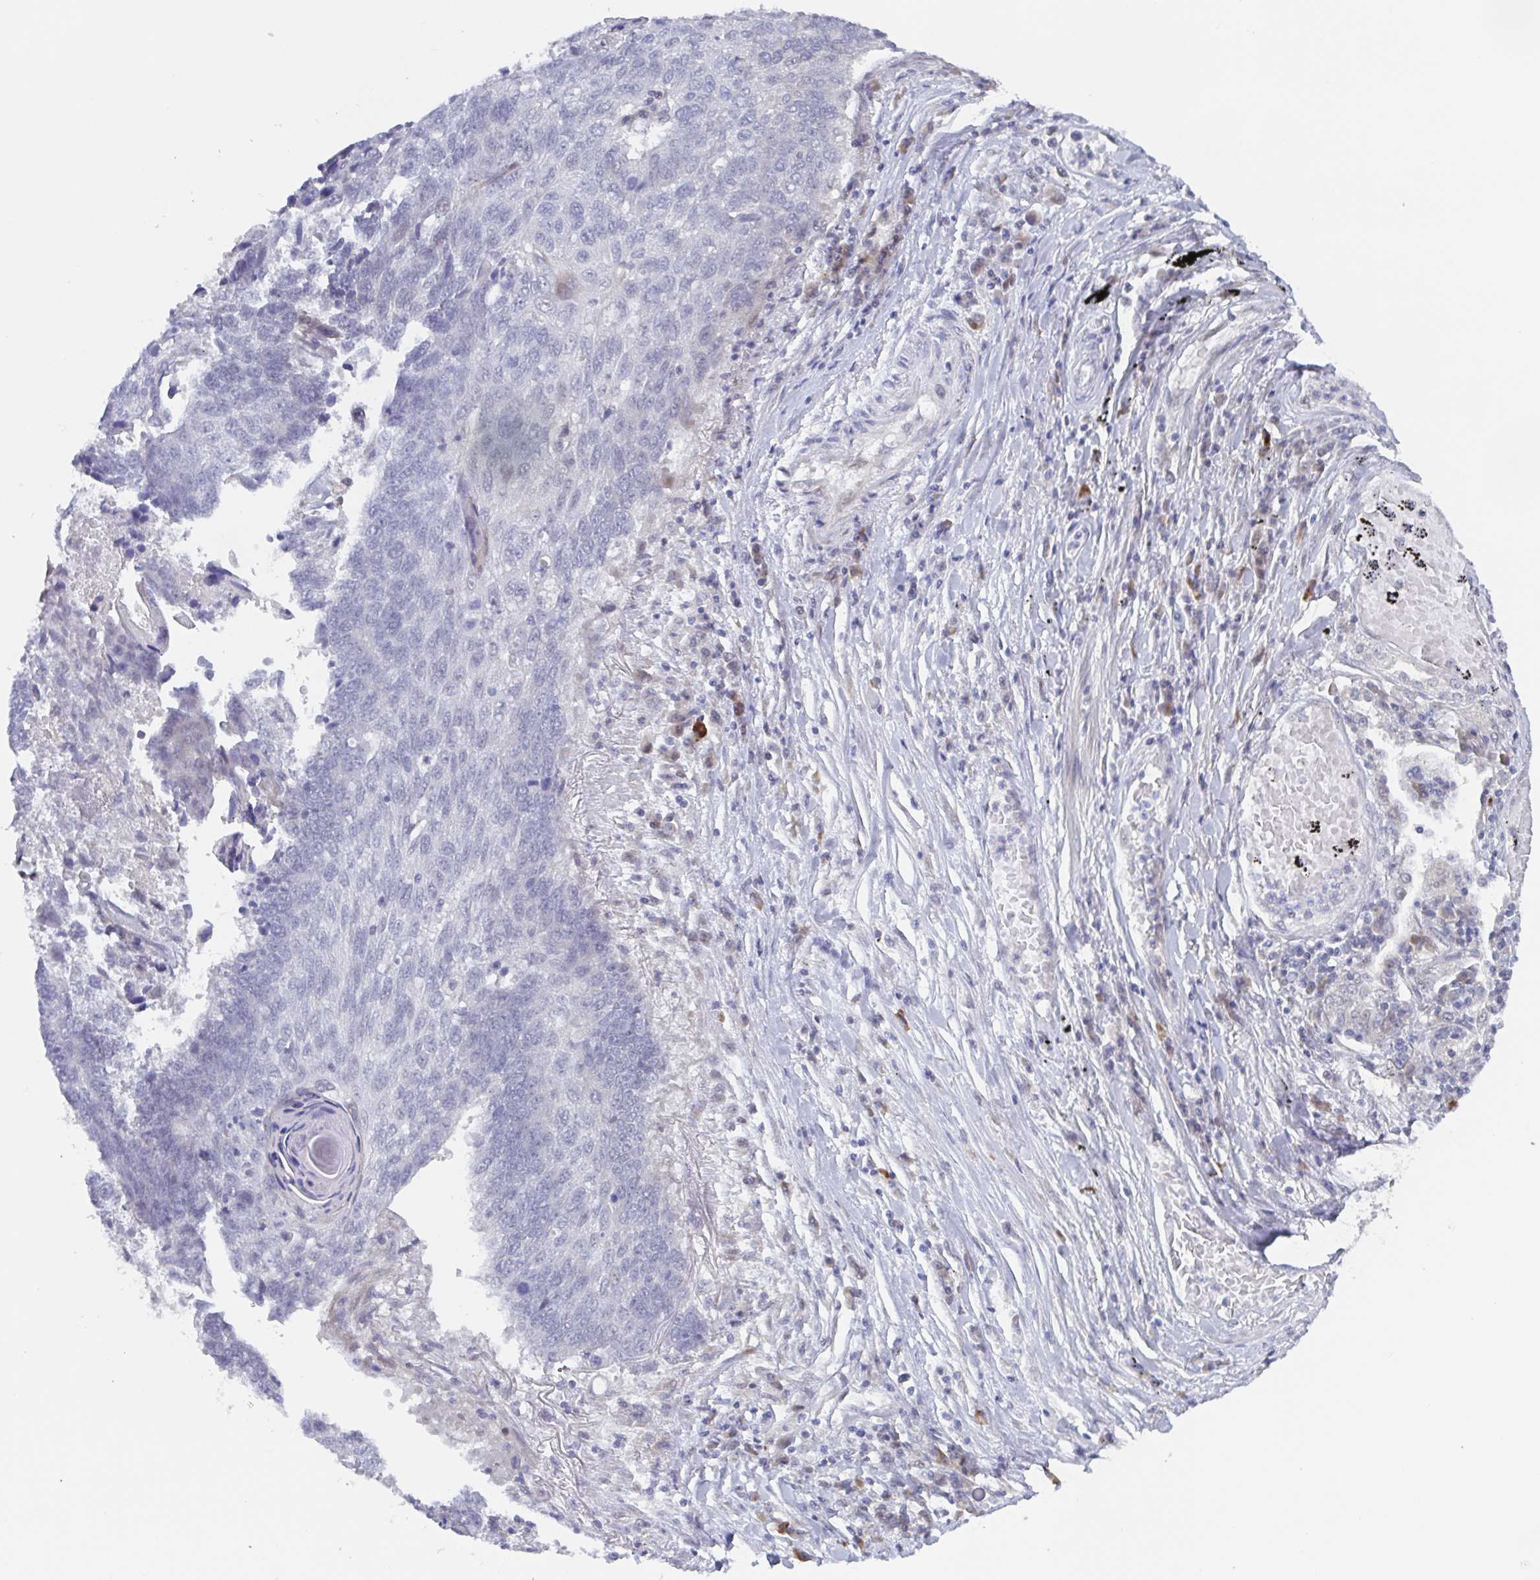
{"staining": {"intensity": "negative", "quantity": "none", "location": "none"}, "tissue": "lung cancer", "cell_type": "Tumor cells", "image_type": "cancer", "snomed": [{"axis": "morphology", "description": "Squamous cell carcinoma, NOS"}, {"axis": "topography", "description": "Lung"}], "caption": "Tumor cells are negative for brown protein staining in squamous cell carcinoma (lung). The staining is performed using DAB brown chromogen with nuclei counter-stained in using hematoxylin.", "gene": "POU2F3", "patient": {"sex": "male", "age": 73}}